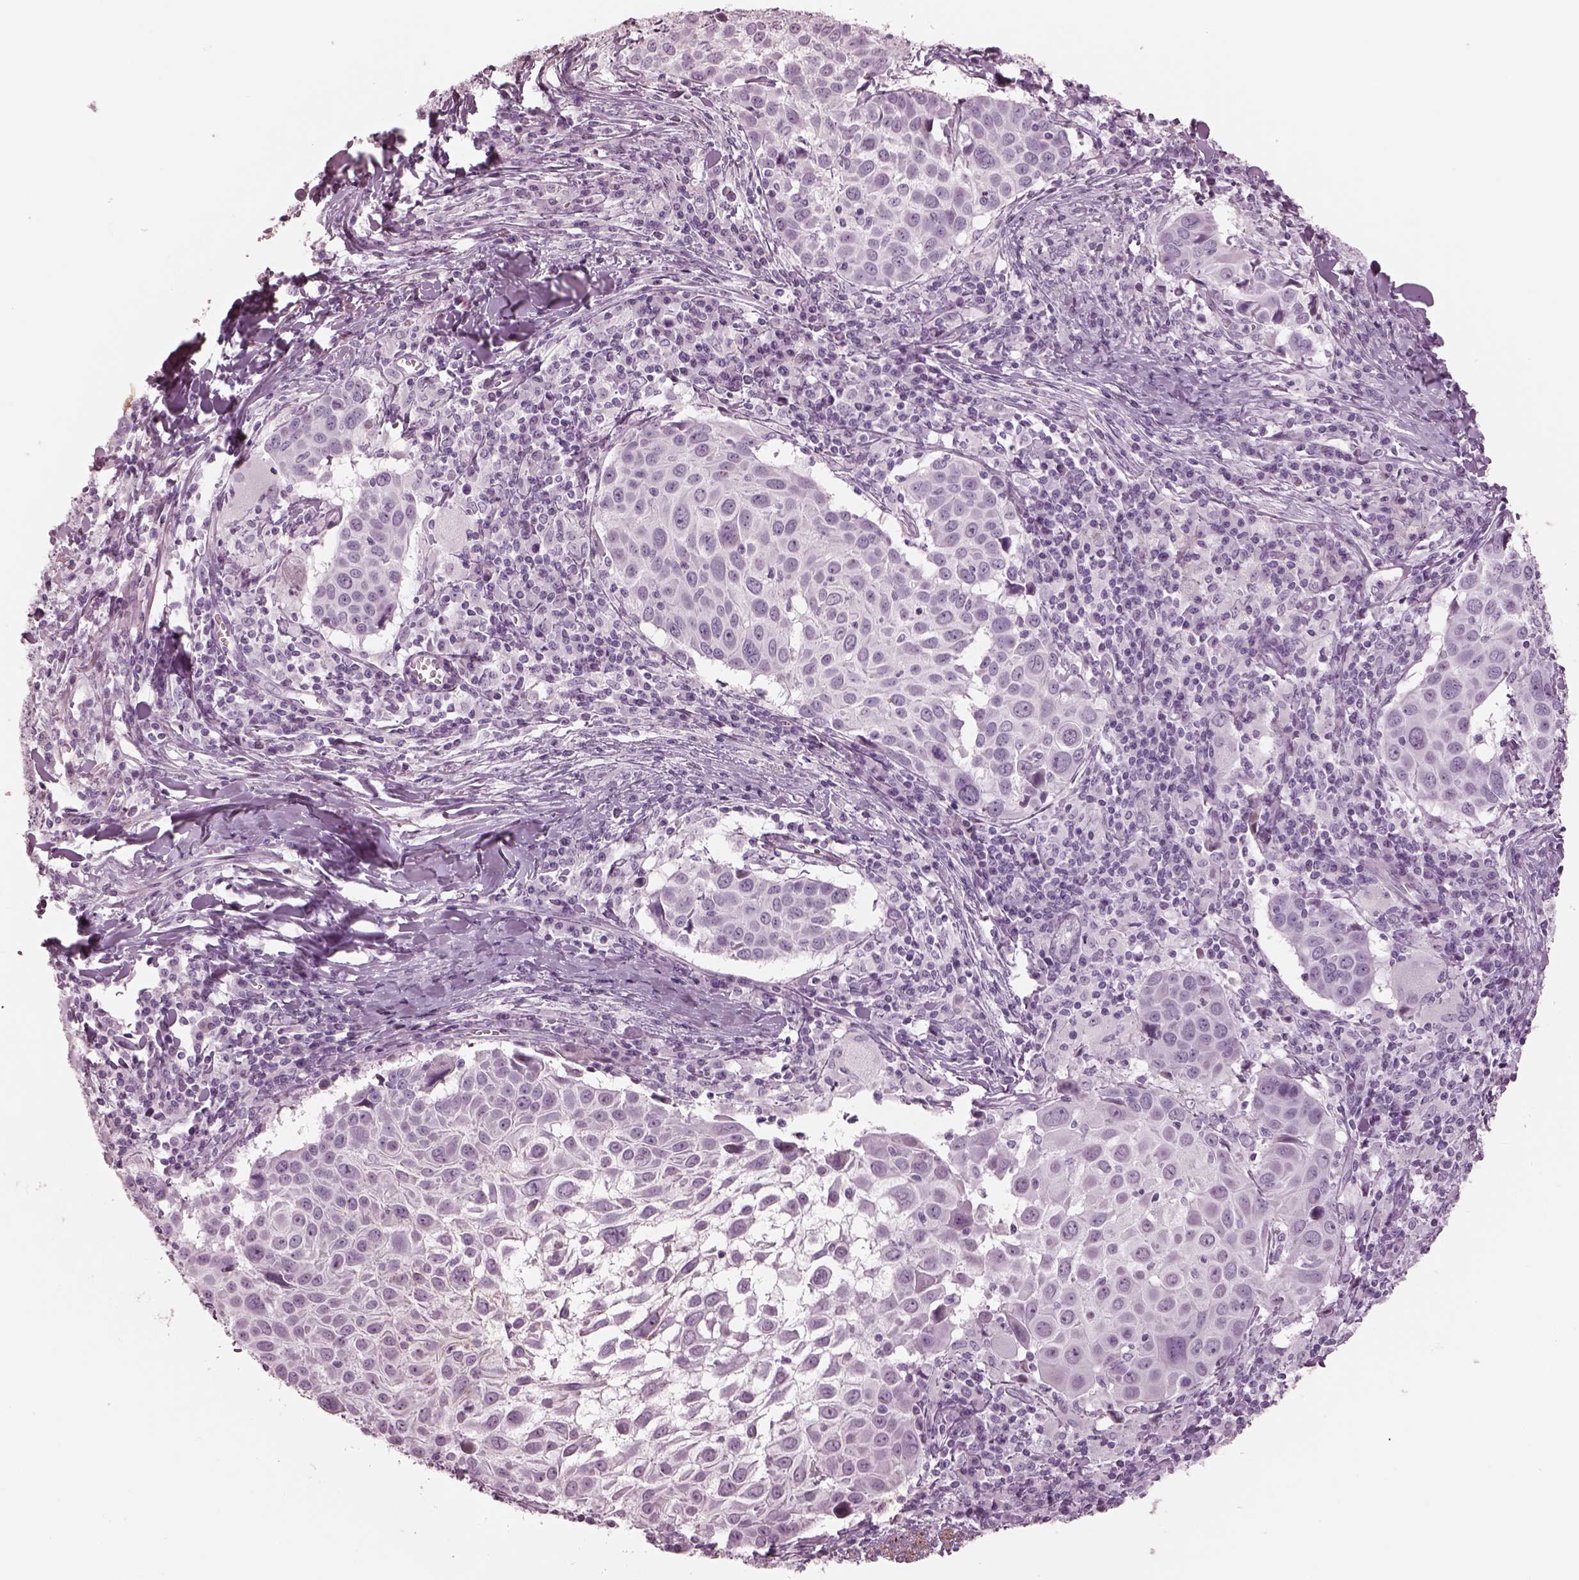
{"staining": {"intensity": "negative", "quantity": "none", "location": "none"}, "tissue": "lung cancer", "cell_type": "Tumor cells", "image_type": "cancer", "snomed": [{"axis": "morphology", "description": "Squamous cell carcinoma, NOS"}, {"axis": "topography", "description": "Lung"}], "caption": "Tumor cells are negative for brown protein staining in lung cancer (squamous cell carcinoma). Nuclei are stained in blue.", "gene": "OPN4", "patient": {"sex": "male", "age": 57}}